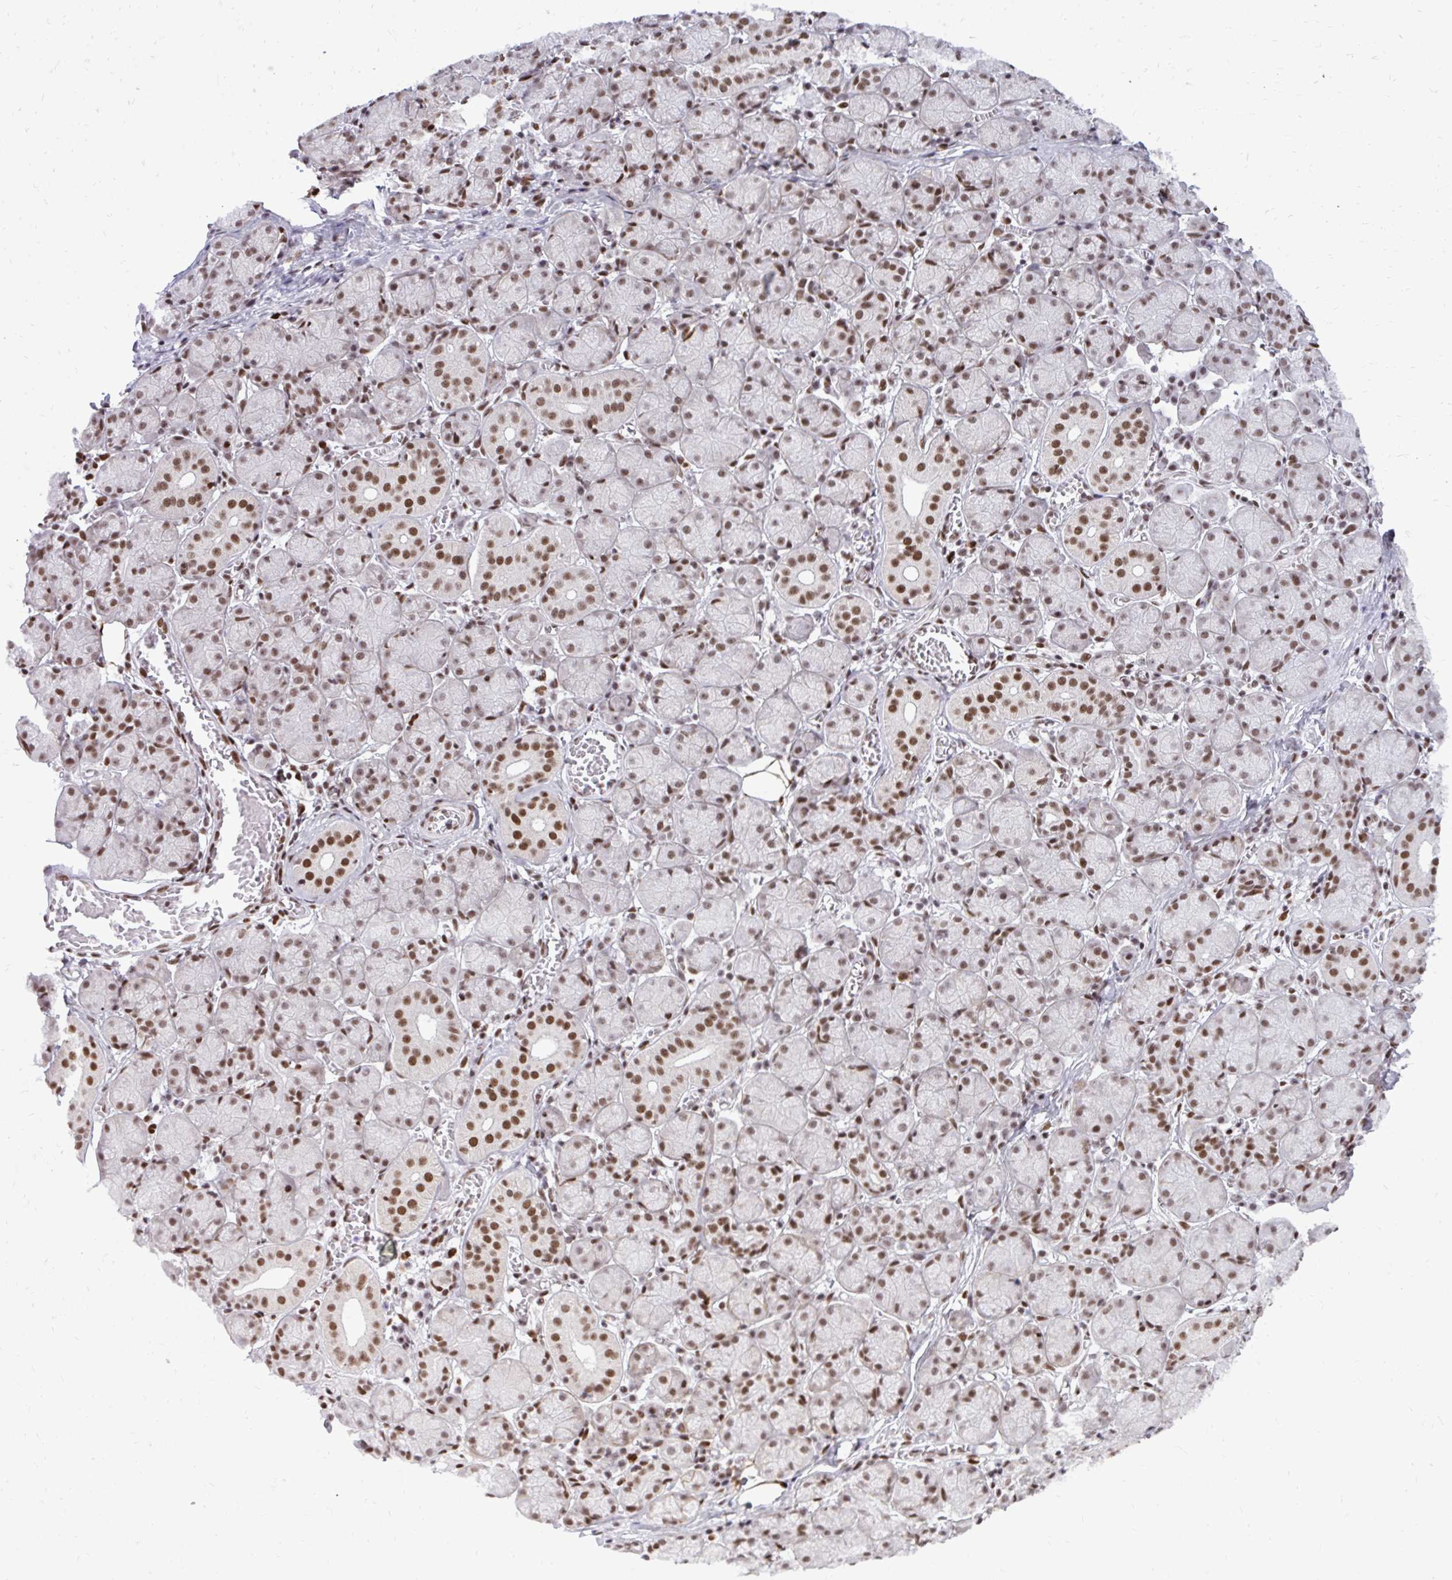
{"staining": {"intensity": "strong", "quantity": "25%-75%", "location": "nuclear"}, "tissue": "salivary gland", "cell_type": "Glandular cells", "image_type": "normal", "snomed": [{"axis": "morphology", "description": "Normal tissue, NOS"}, {"axis": "topography", "description": "Salivary gland"}], "caption": "Immunohistochemical staining of normal salivary gland reveals 25%-75% levels of strong nuclear protein positivity in about 25%-75% of glandular cells. (brown staining indicates protein expression, while blue staining denotes nuclei).", "gene": "CDYL", "patient": {"sex": "female", "age": 24}}